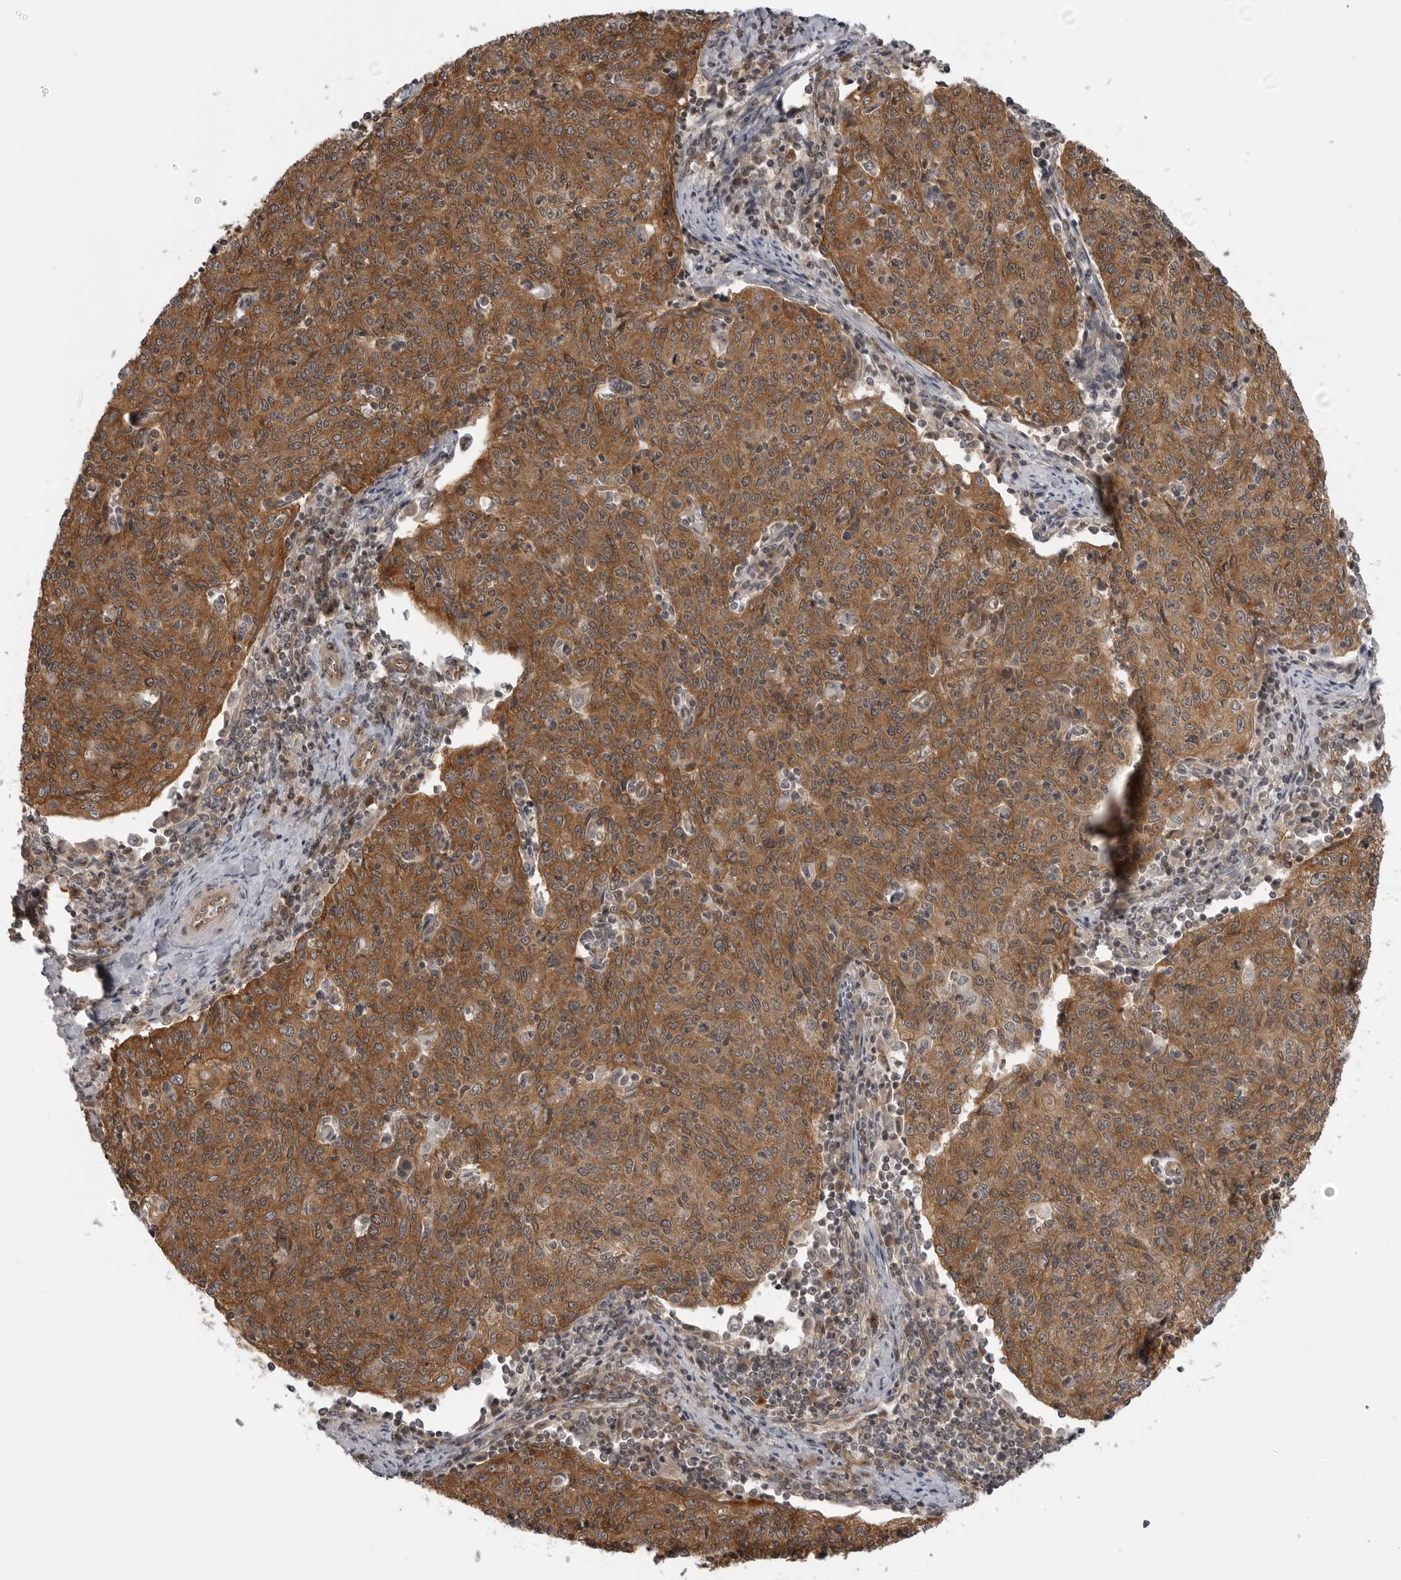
{"staining": {"intensity": "strong", "quantity": ">75%", "location": "cytoplasmic/membranous"}, "tissue": "cervical cancer", "cell_type": "Tumor cells", "image_type": "cancer", "snomed": [{"axis": "morphology", "description": "Squamous cell carcinoma, NOS"}, {"axis": "topography", "description": "Cervix"}], "caption": "The image reveals staining of cervical squamous cell carcinoma, revealing strong cytoplasmic/membranous protein staining (brown color) within tumor cells. The staining was performed using DAB (3,3'-diaminobenzidine), with brown indicating positive protein expression. Nuclei are stained blue with hematoxylin.", "gene": "LRRC45", "patient": {"sex": "female", "age": 48}}